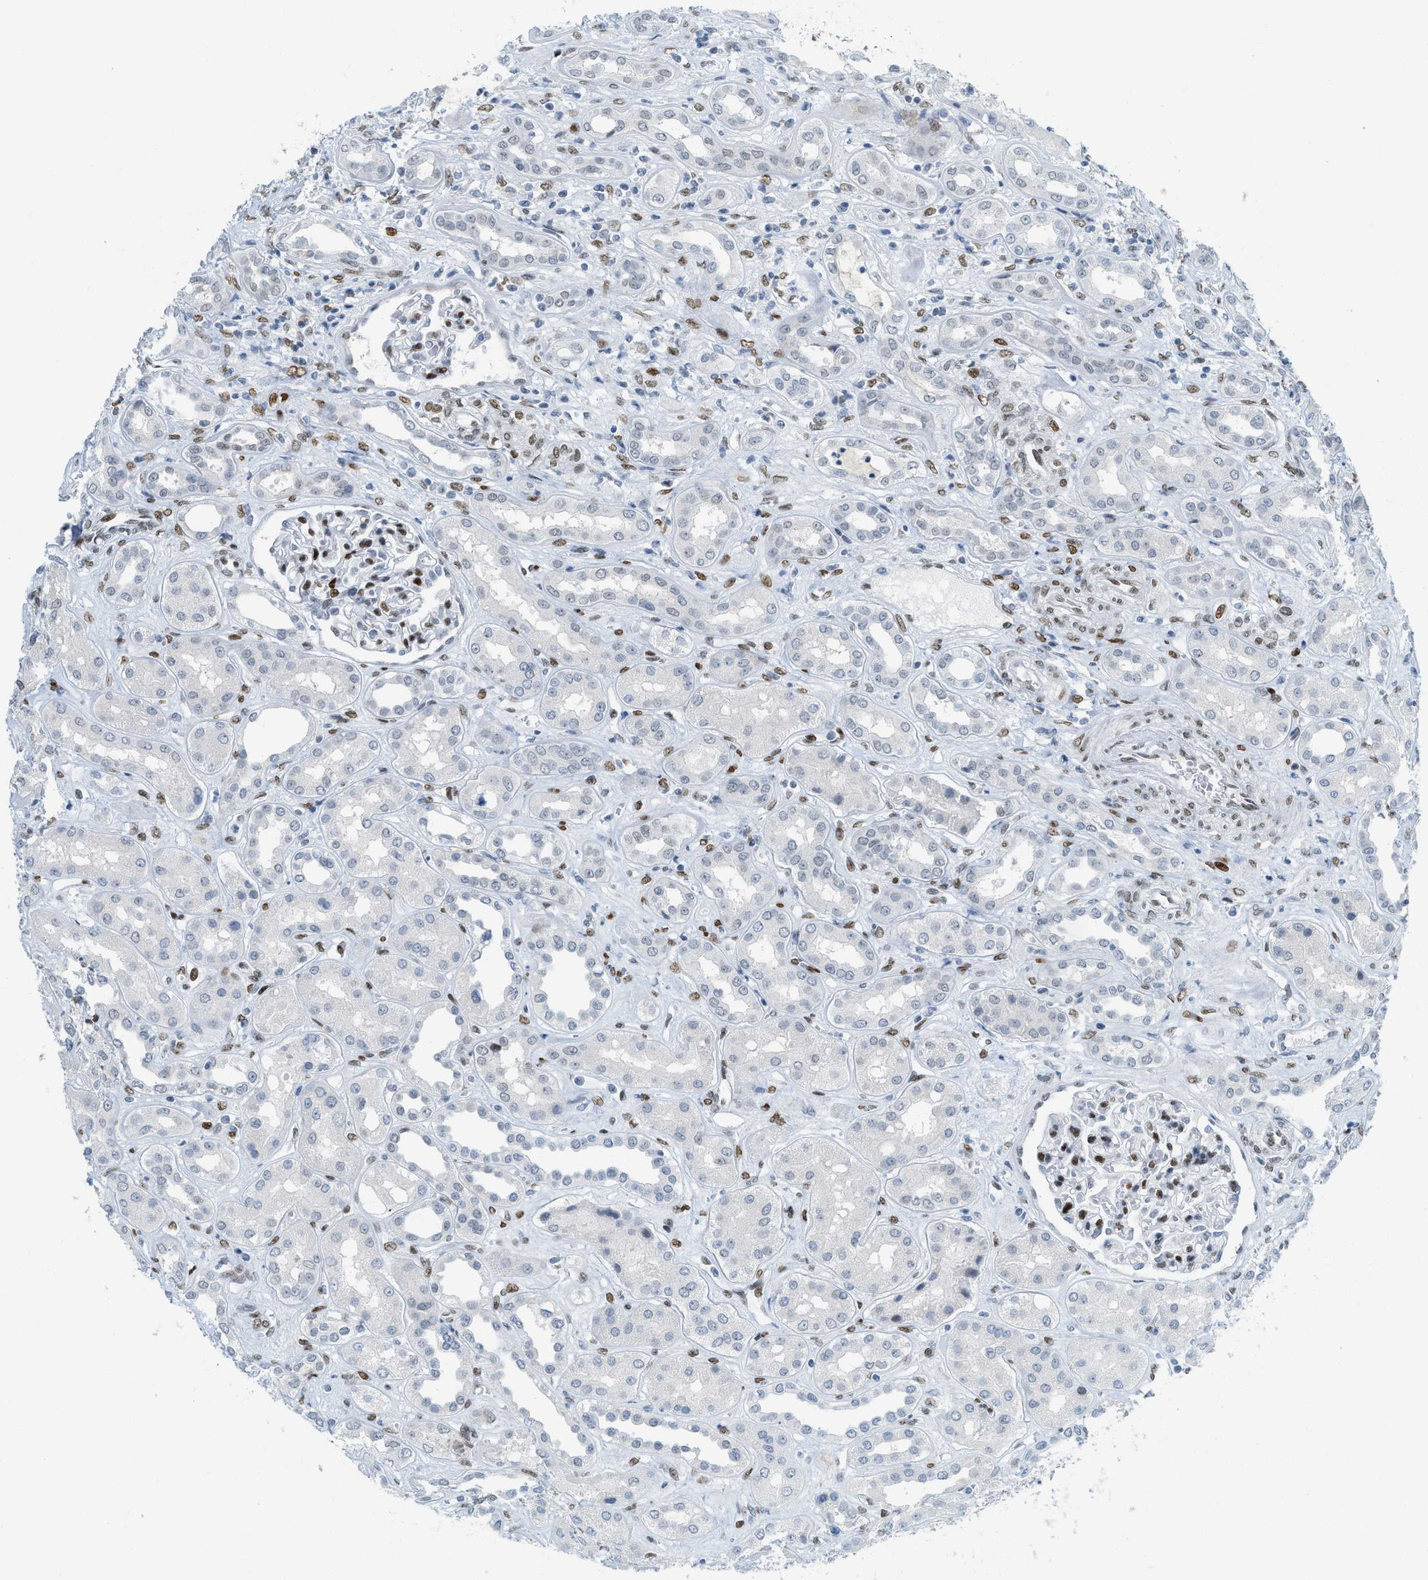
{"staining": {"intensity": "strong", "quantity": "25%-75%", "location": "nuclear"}, "tissue": "kidney", "cell_type": "Cells in glomeruli", "image_type": "normal", "snomed": [{"axis": "morphology", "description": "Normal tissue, NOS"}, {"axis": "topography", "description": "Kidney"}], "caption": "Human kidney stained for a protein (brown) displays strong nuclear positive staining in about 25%-75% of cells in glomeruli.", "gene": "PBX1", "patient": {"sex": "male", "age": 59}}